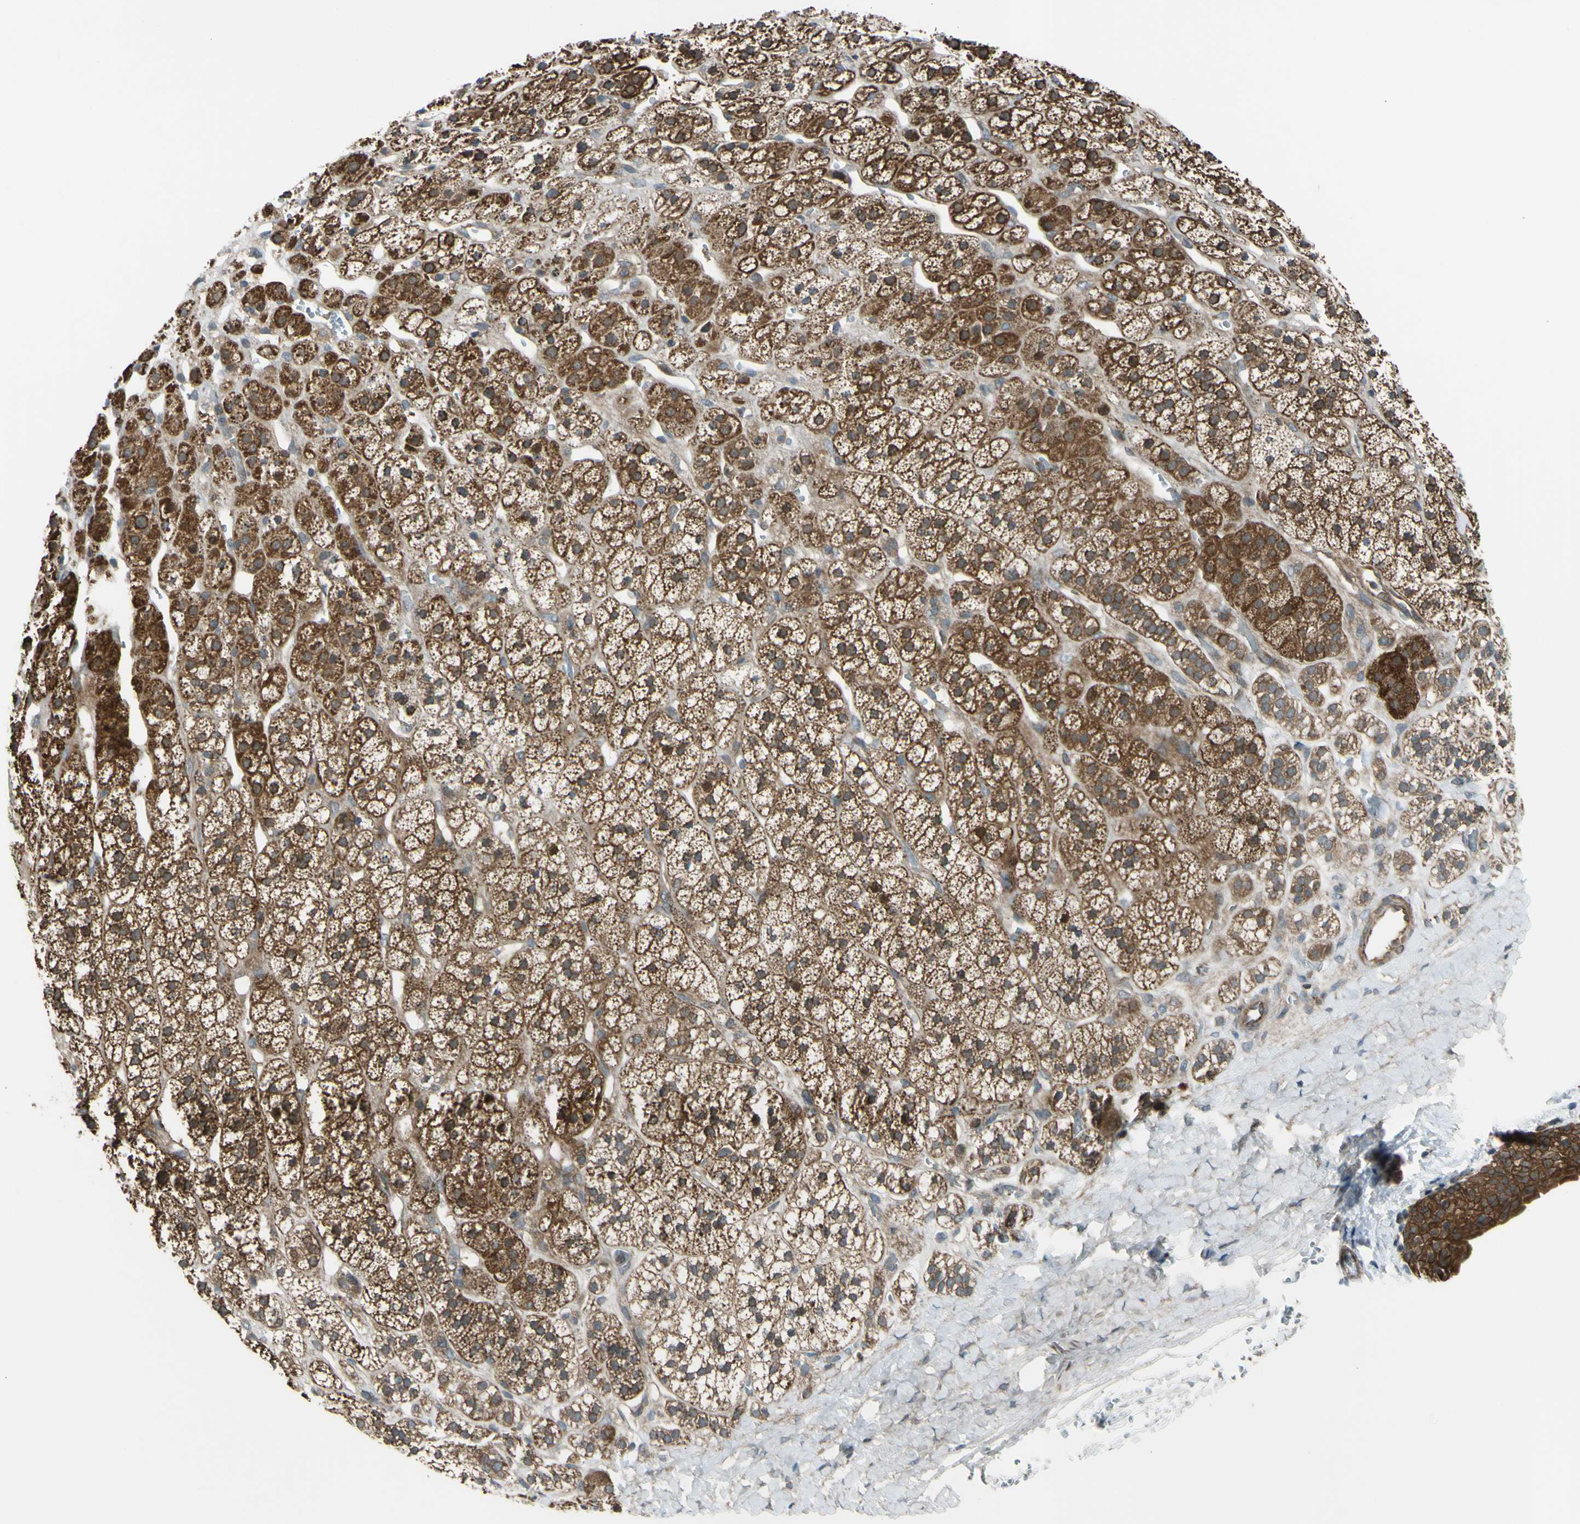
{"staining": {"intensity": "strong", "quantity": ">75%", "location": "cytoplasmic/membranous"}, "tissue": "adrenal gland", "cell_type": "Glandular cells", "image_type": "normal", "snomed": [{"axis": "morphology", "description": "Normal tissue, NOS"}, {"axis": "topography", "description": "Adrenal gland"}], "caption": "DAB immunohistochemical staining of benign human adrenal gland exhibits strong cytoplasmic/membranous protein positivity in approximately >75% of glandular cells. (DAB IHC with brightfield microscopy, high magnification).", "gene": "FLII", "patient": {"sex": "male", "age": 56}}